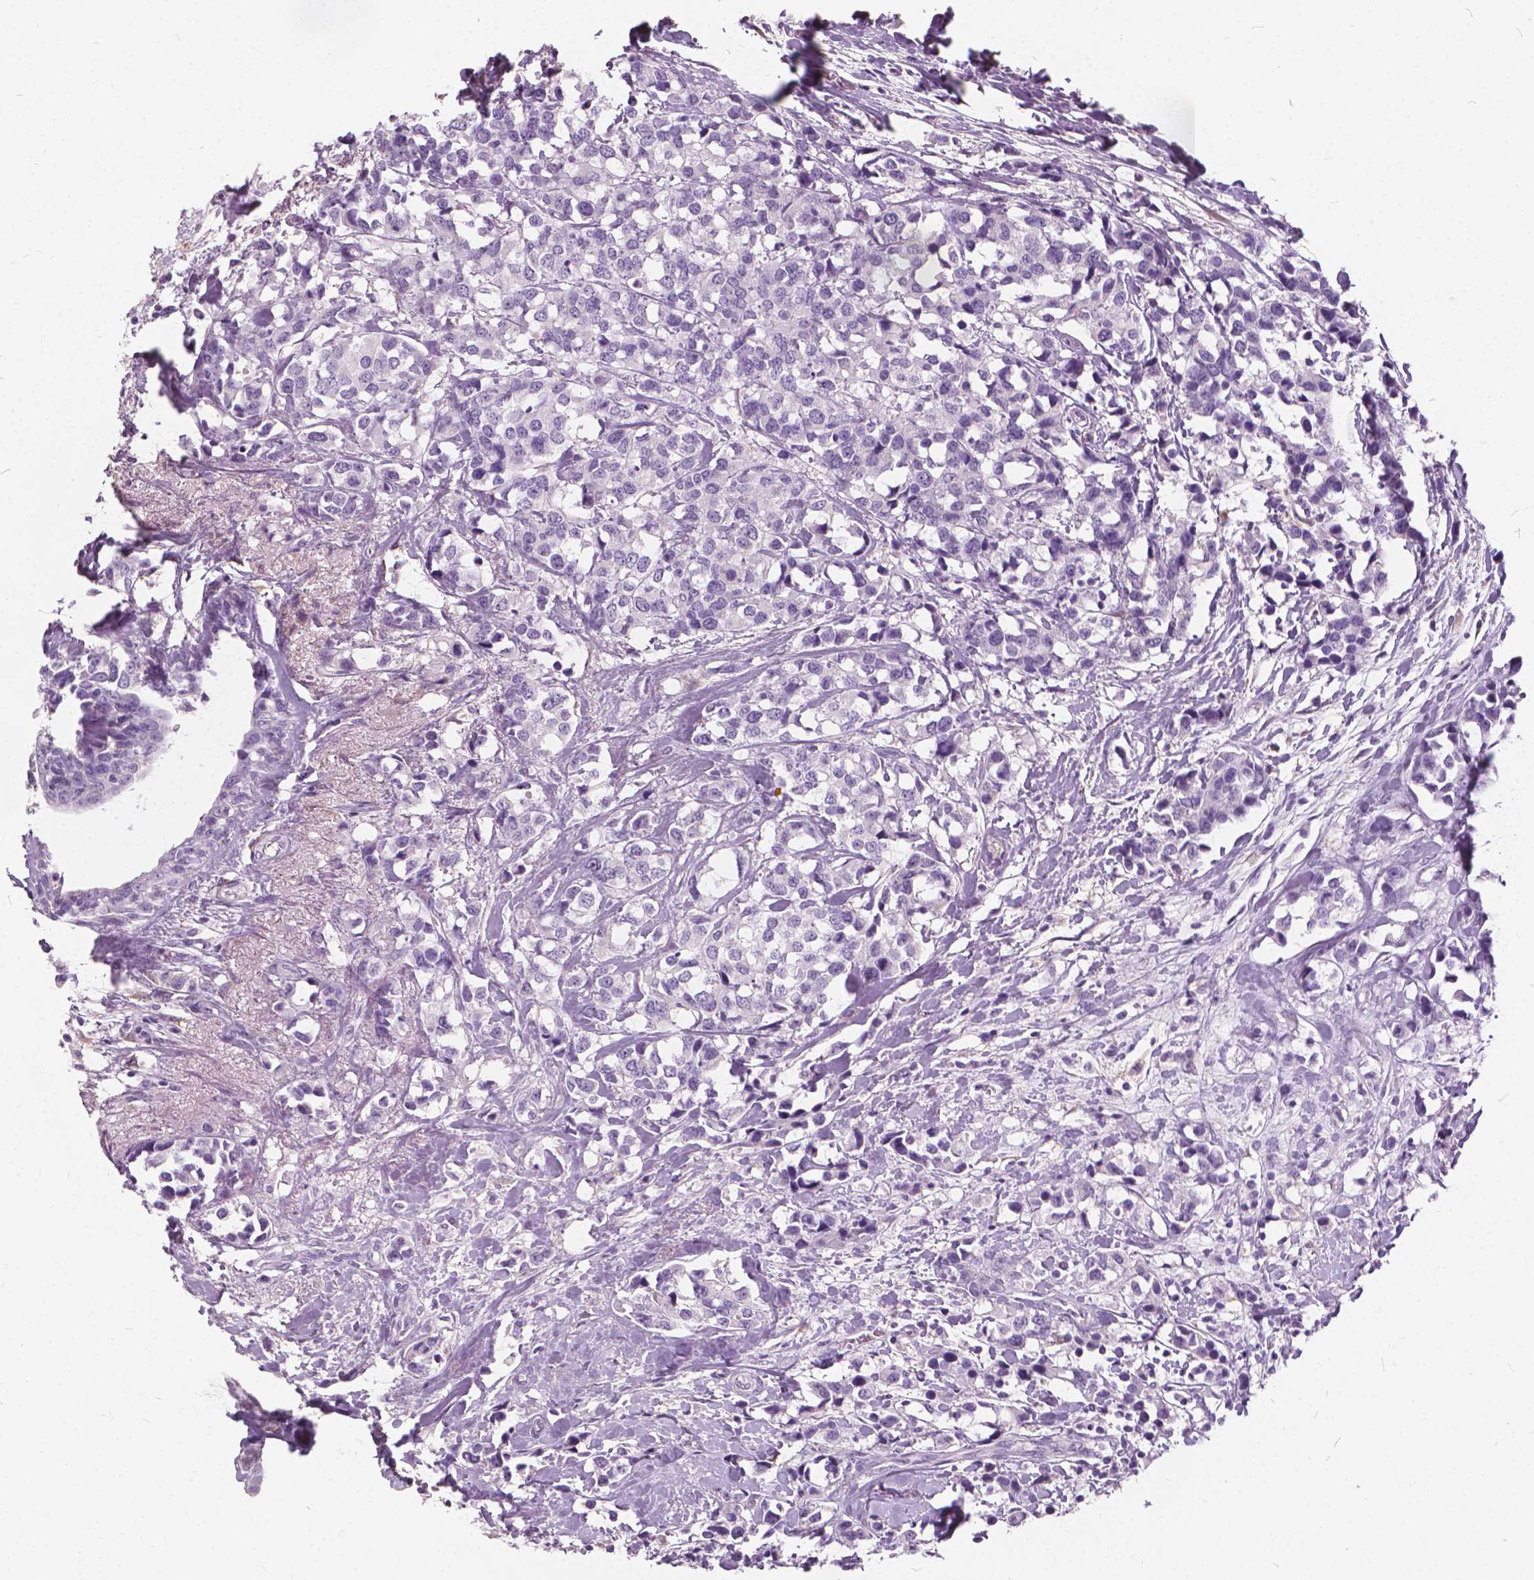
{"staining": {"intensity": "negative", "quantity": "none", "location": "none"}, "tissue": "breast cancer", "cell_type": "Tumor cells", "image_type": "cancer", "snomed": [{"axis": "morphology", "description": "Lobular carcinoma"}, {"axis": "topography", "description": "Breast"}], "caption": "Tumor cells show no significant positivity in breast lobular carcinoma.", "gene": "DNM1", "patient": {"sex": "female", "age": 59}}